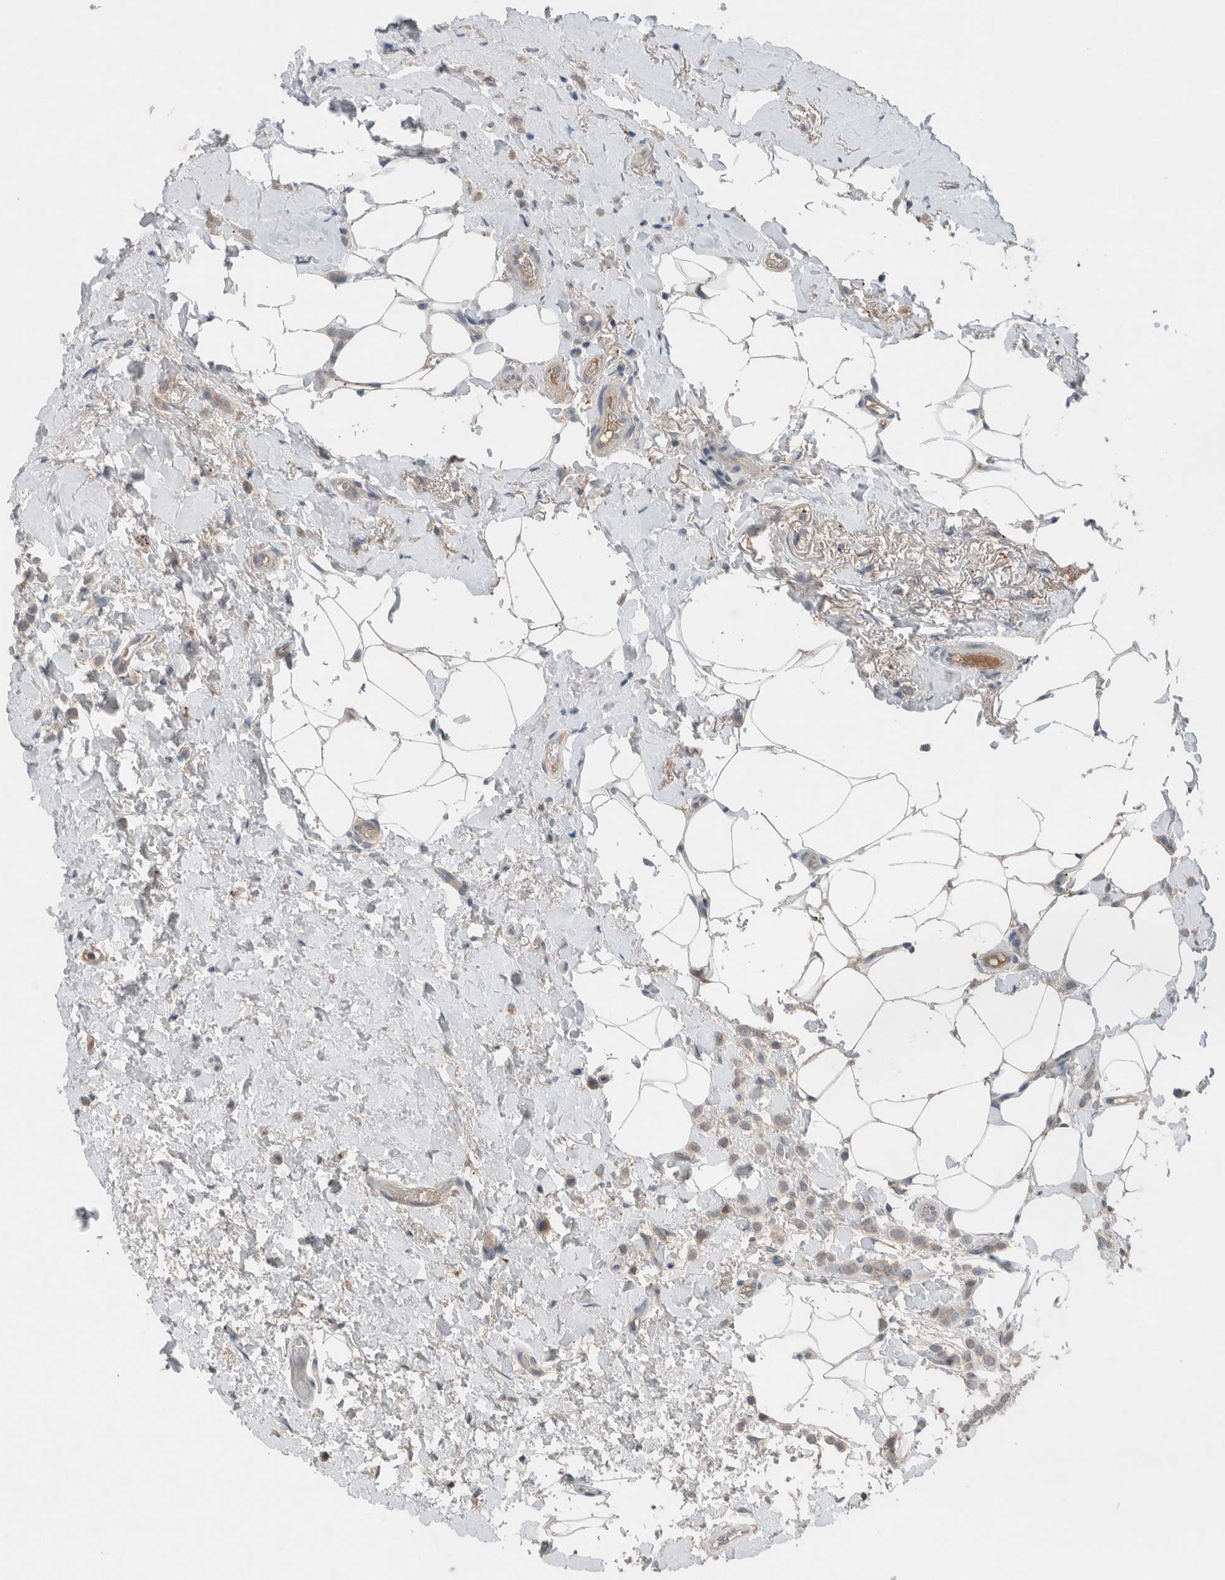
{"staining": {"intensity": "weak", "quantity": ">75%", "location": "cytoplasmic/membranous"}, "tissue": "breast cancer", "cell_type": "Tumor cells", "image_type": "cancer", "snomed": [{"axis": "morphology", "description": "Normal tissue, NOS"}, {"axis": "morphology", "description": "Lobular carcinoma"}, {"axis": "topography", "description": "Breast"}], "caption": "There is low levels of weak cytoplasmic/membranous positivity in tumor cells of lobular carcinoma (breast), as demonstrated by immunohistochemical staining (brown color).", "gene": "UGCG", "patient": {"sex": "female", "age": 50}}